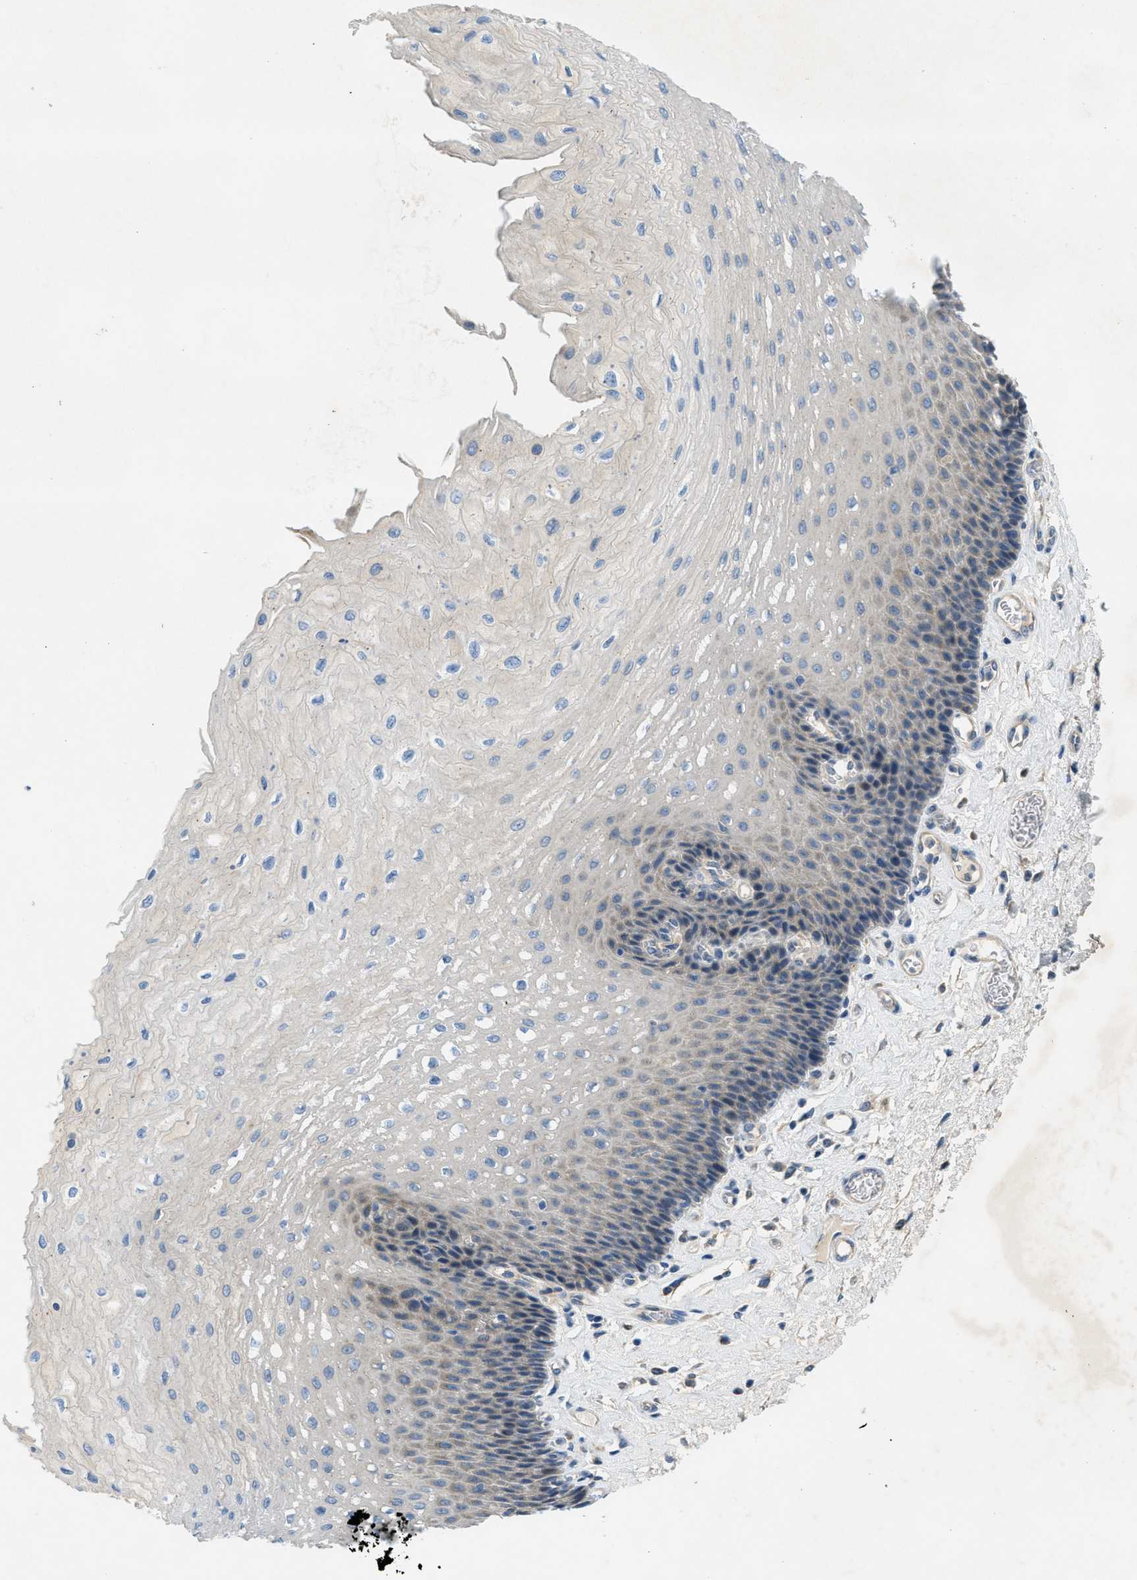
{"staining": {"intensity": "negative", "quantity": "none", "location": "none"}, "tissue": "esophagus", "cell_type": "Squamous epithelial cells", "image_type": "normal", "snomed": [{"axis": "morphology", "description": "Normal tissue, NOS"}, {"axis": "topography", "description": "Esophagus"}], "caption": "There is no significant expression in squamous epithelial cells of esophagus. (Immunohistochemistry (ihc), brightfield microscopy, high magnification).", "gene": "RIPK2", "patient": {"sex": "female", "age": 72}}